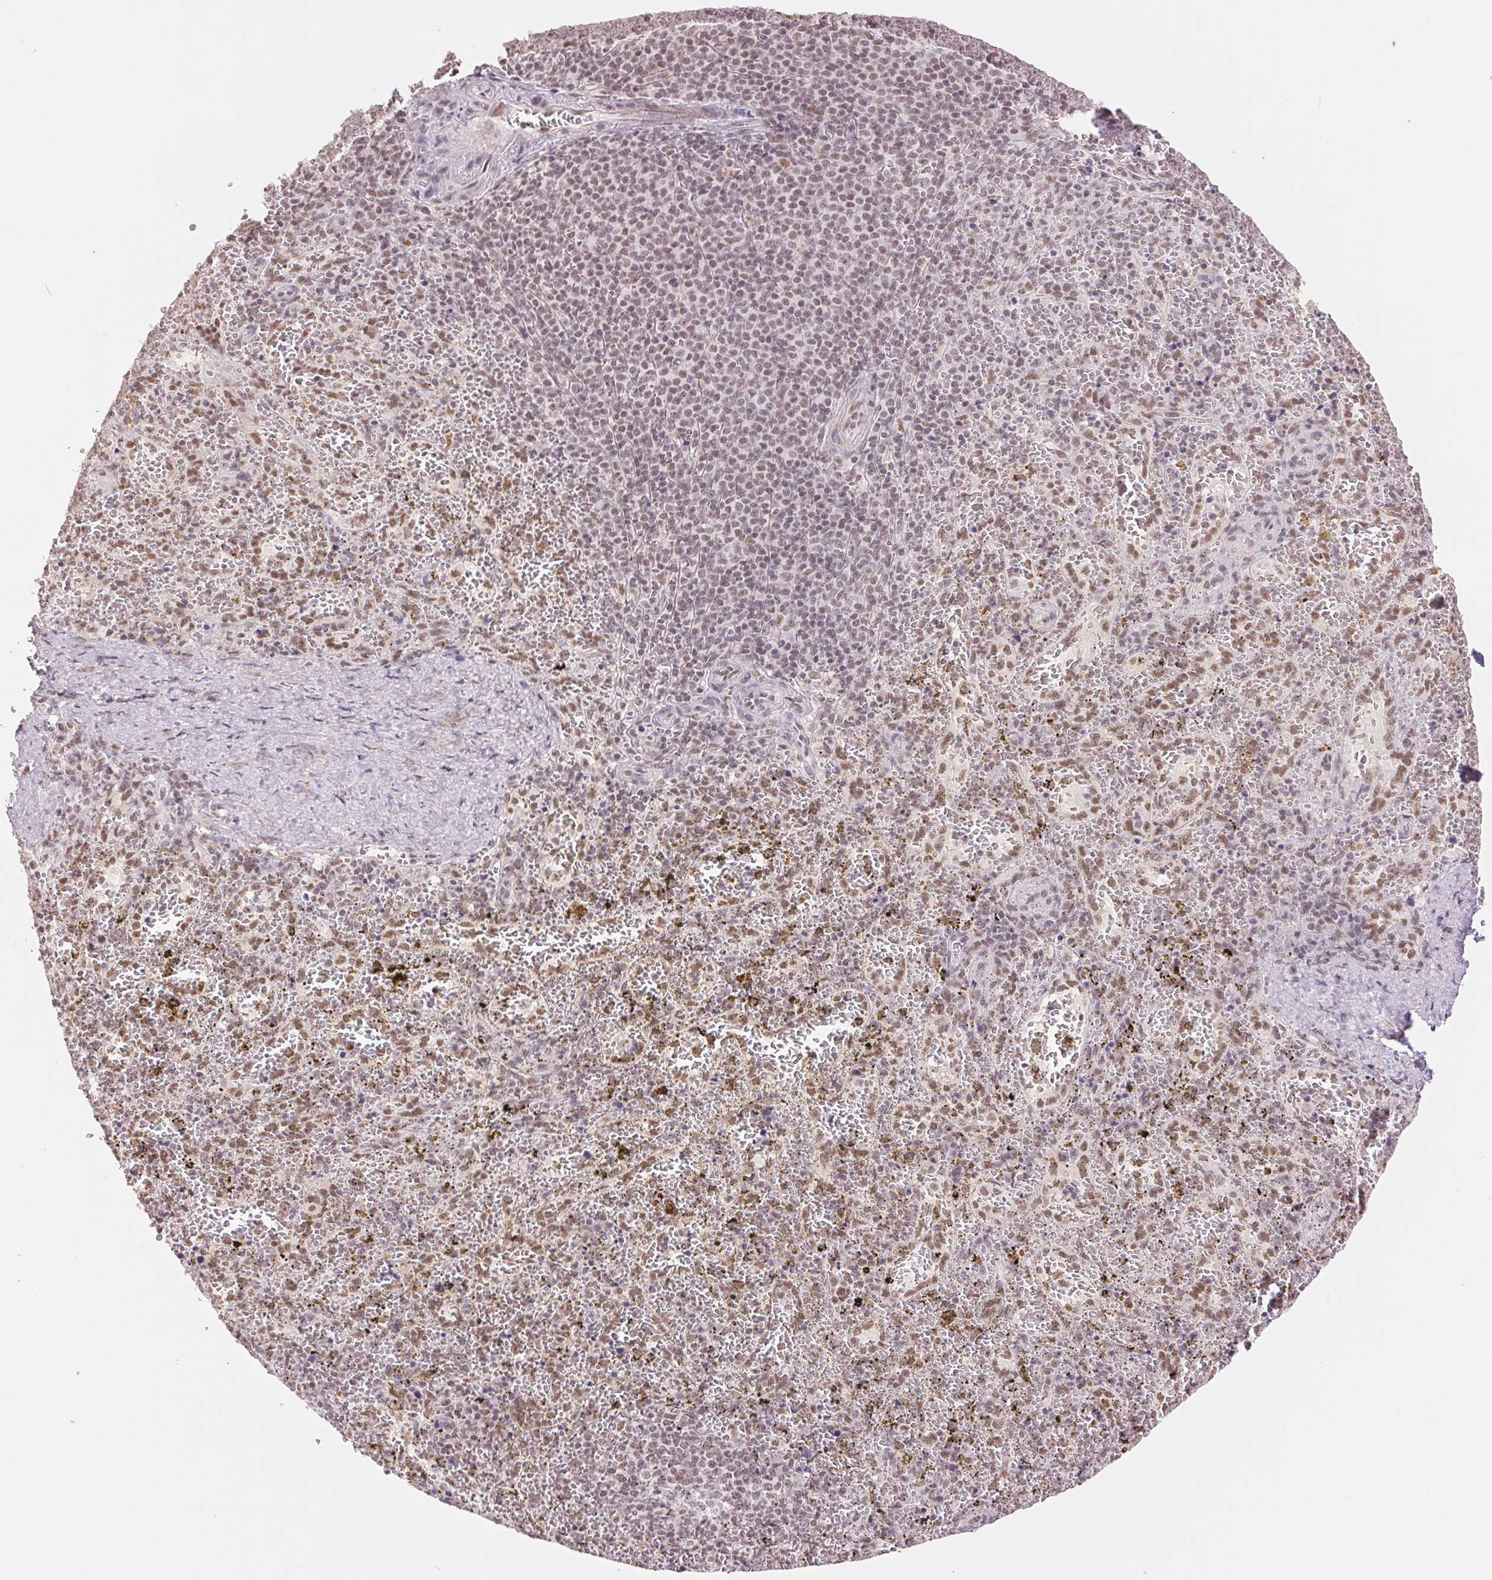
{"staining": {"intensity": "weak", "quantity": "25%-75%", "location": "nuclear"}, "tissue": "spleen", "cell_type": "Cells in red pulp", "image_type": "normal", "snomed": [{"axis": "morphology", "description": "Normal tissue, NOS"}, {"axis": "topography", "description": "Spleen"}], "caption": "Immunohistochemical staining of unremarkable spleen exhibits low levels of weak nuclear staining in approximately 25%-75% of cells in red pulp. The staining was performed using DAB, with brown indicating positive protein expression. Nuclei are stained blue with hematoxylin.", "gene": "RPRD1B", "patient": {"sex": "female", "age": 50}}